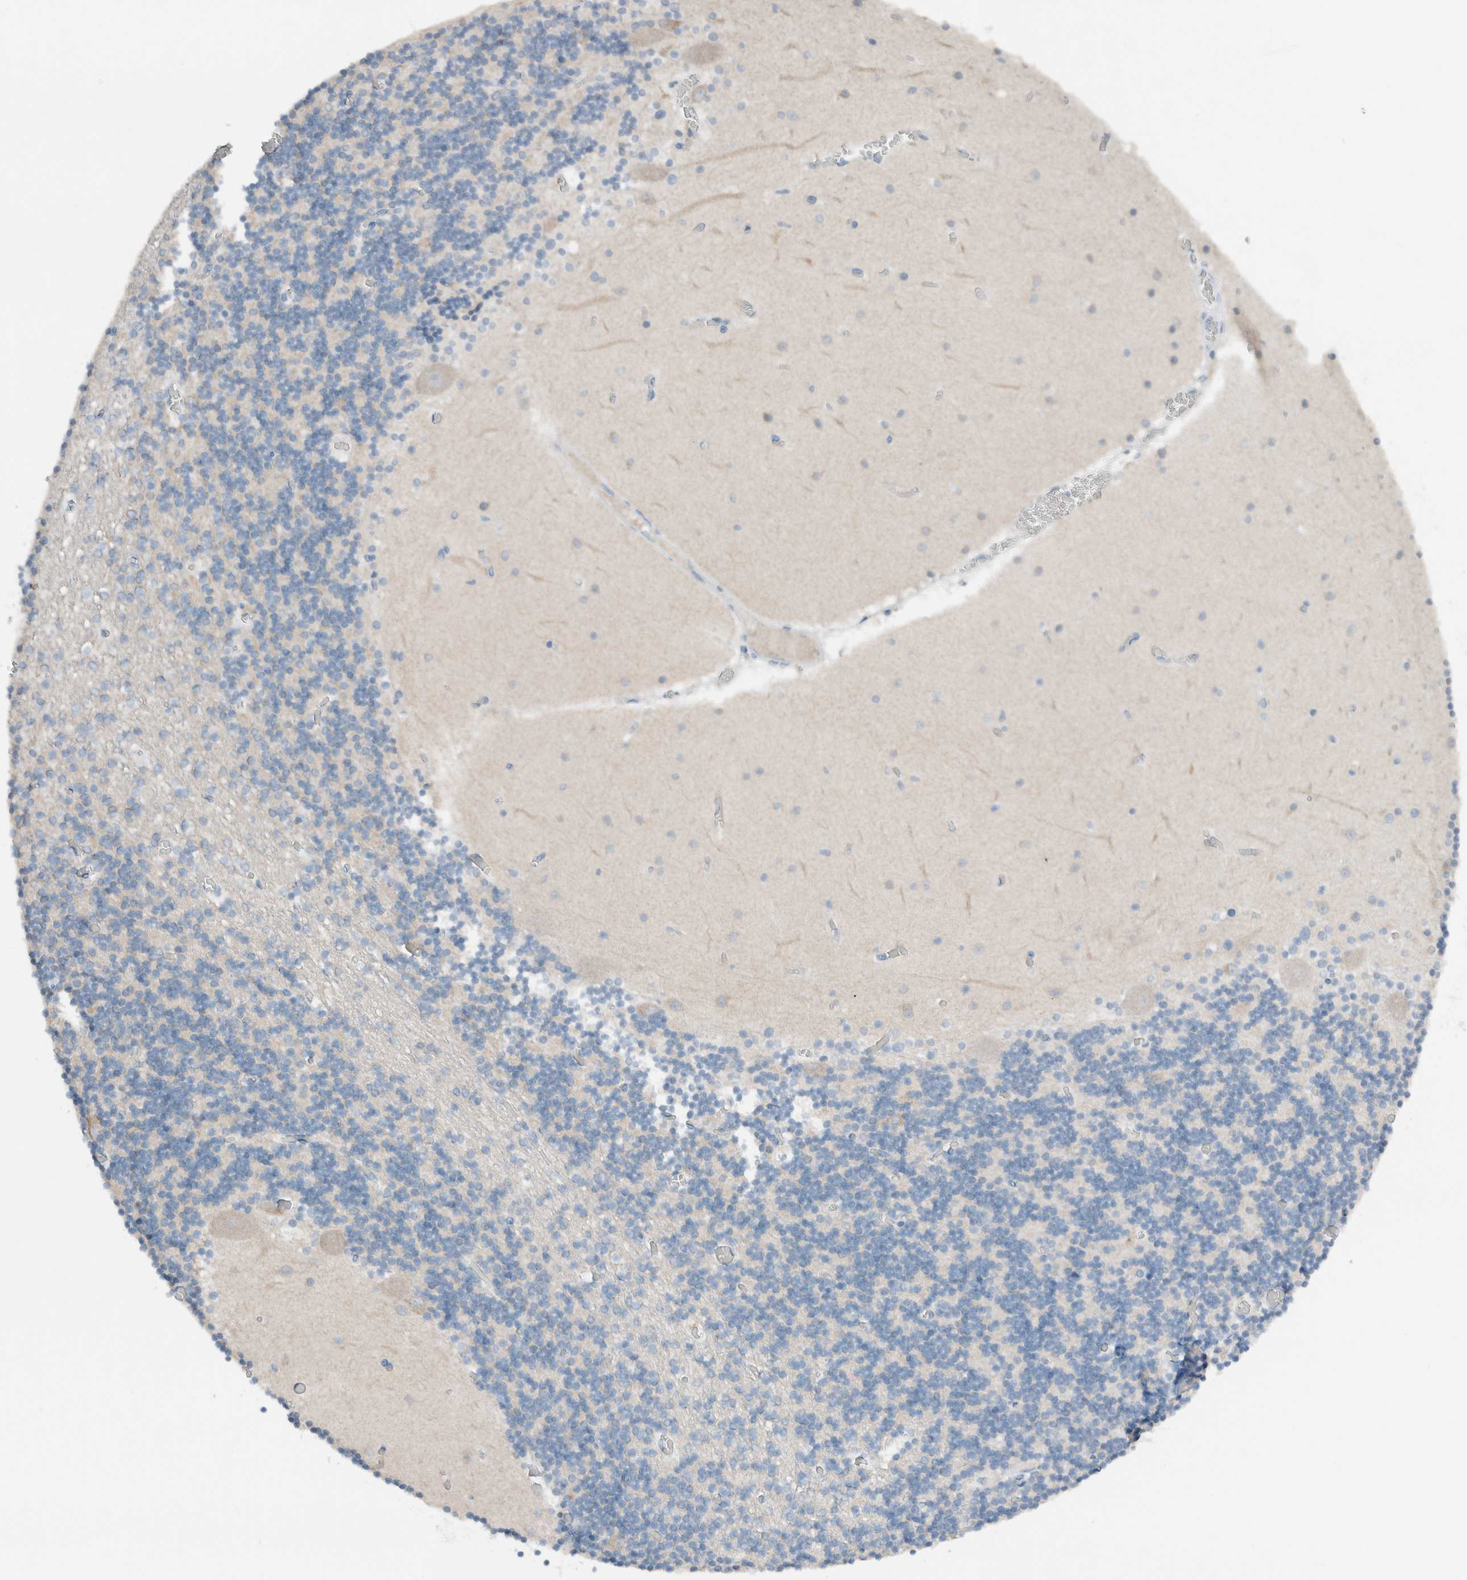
{"staining": {"intensity": "negative", "quantity": "none", "location": "none"}, "tissue": "cerebellum", "cell_type": "Cells in granular layer", "image_type": "normal", "snomed": [{"axis": "morphology", "description": "Normal tissue, NOS"}, {"axis": "topography", "description": "Cerebellum"}], "caption": "This is an immunohistochemistry (IHC) photomicrograph of benign cerebellum. There is no staining in cells in granular layer.", "gene": "DUOX1", "patient": {"sex": "female", "age": 28}}